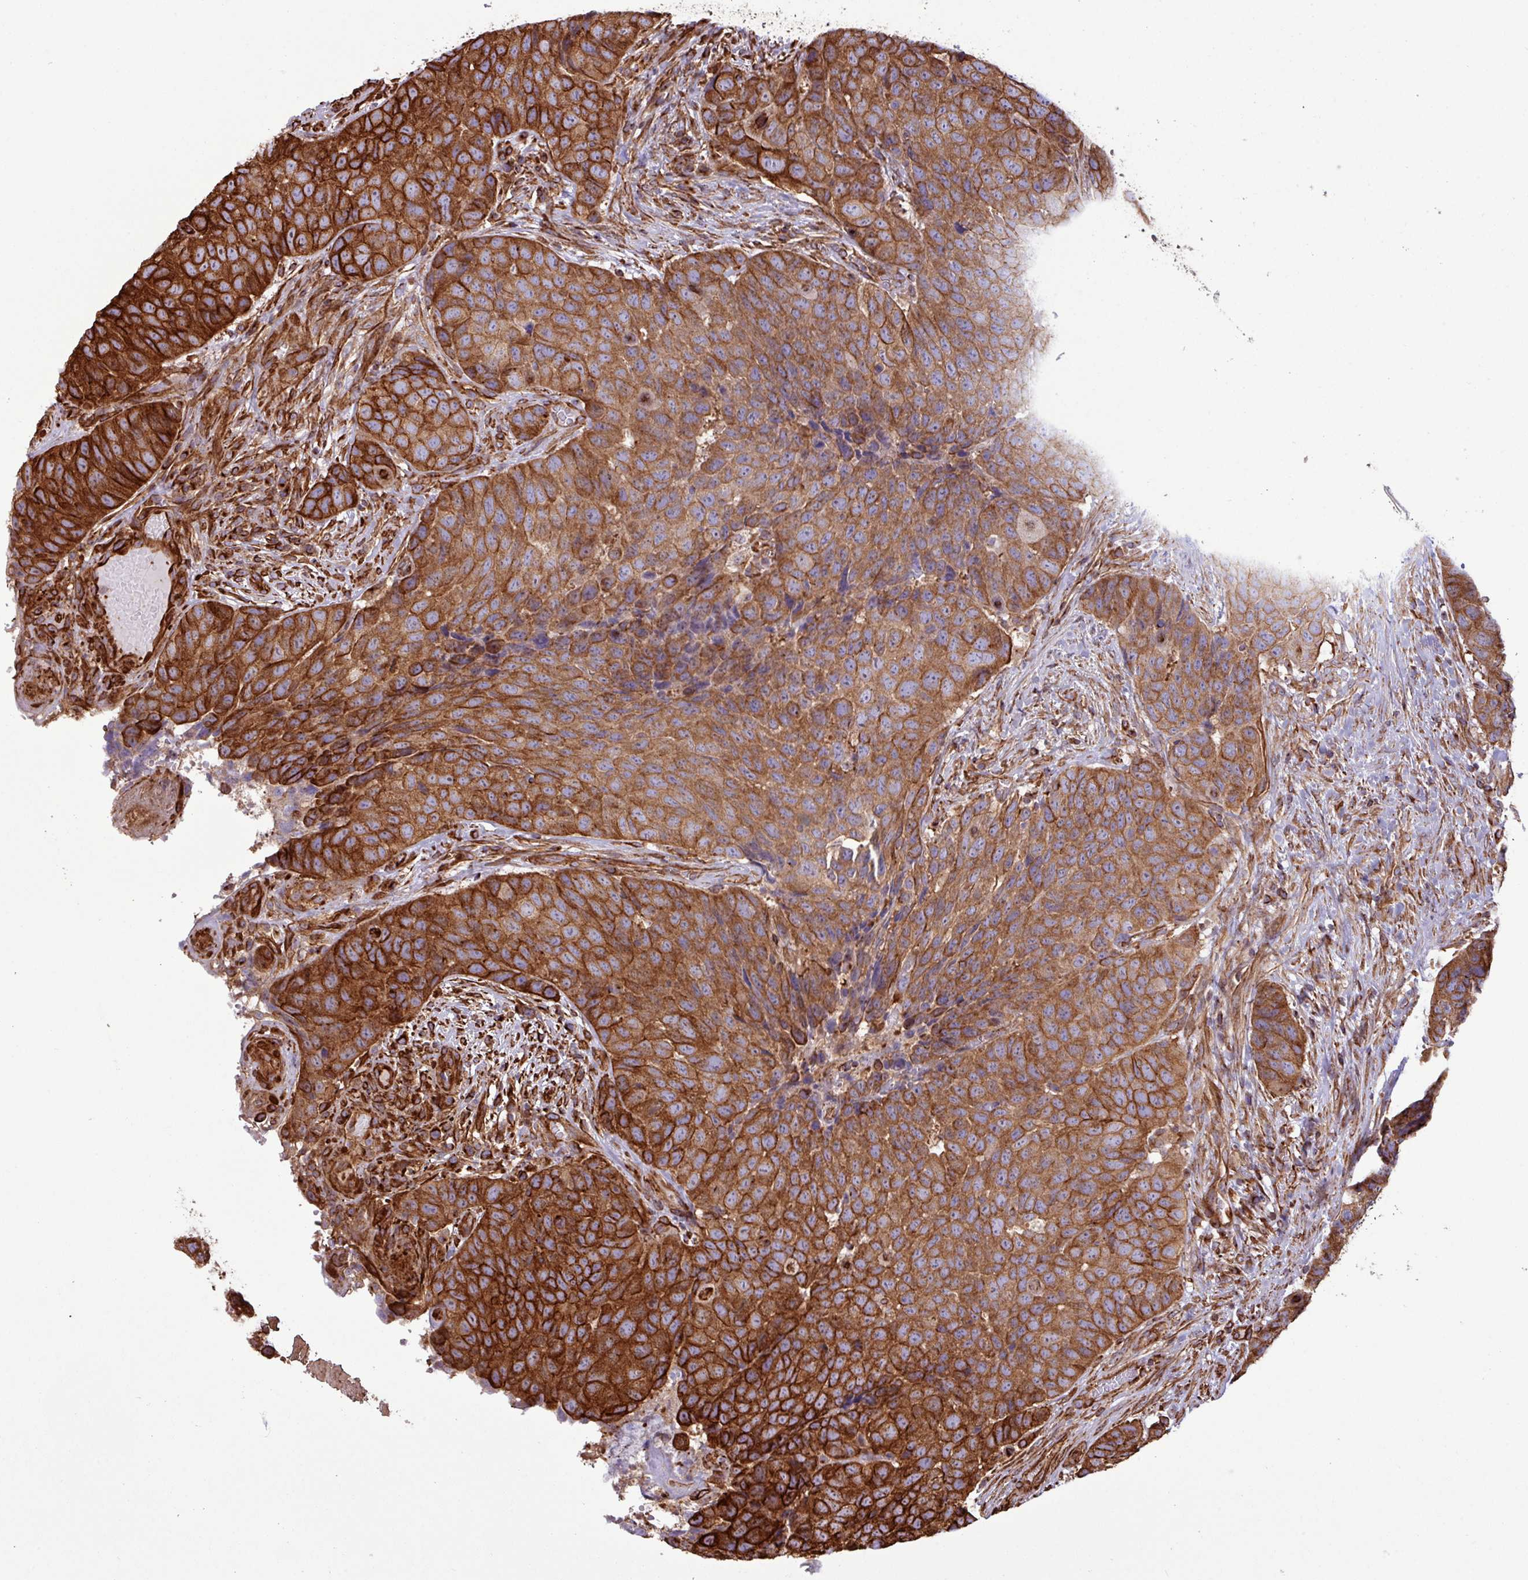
{"staining": {"intensity": "strong", "quantity": ">75%", "location": "cytoplasmic/membranous"}, "tissue": "head and neck cancer", "cell_type": "Tumor cells", "image_type": "cancer", "snomed": [{"axis": "morphology", "description": "Squamous cell carcinoma, NOS"}, {"axis": "topography", "description": "Head-Neck"}], "caption": "Human head and neck squamous cell carcinoma stained with a brown dye exhibits strong cytoplasmic/membranous positive staining in approximately >75% of tumor cells.", "gene": "ZNF300", "patient": {"sex": "male", "age": 66}}